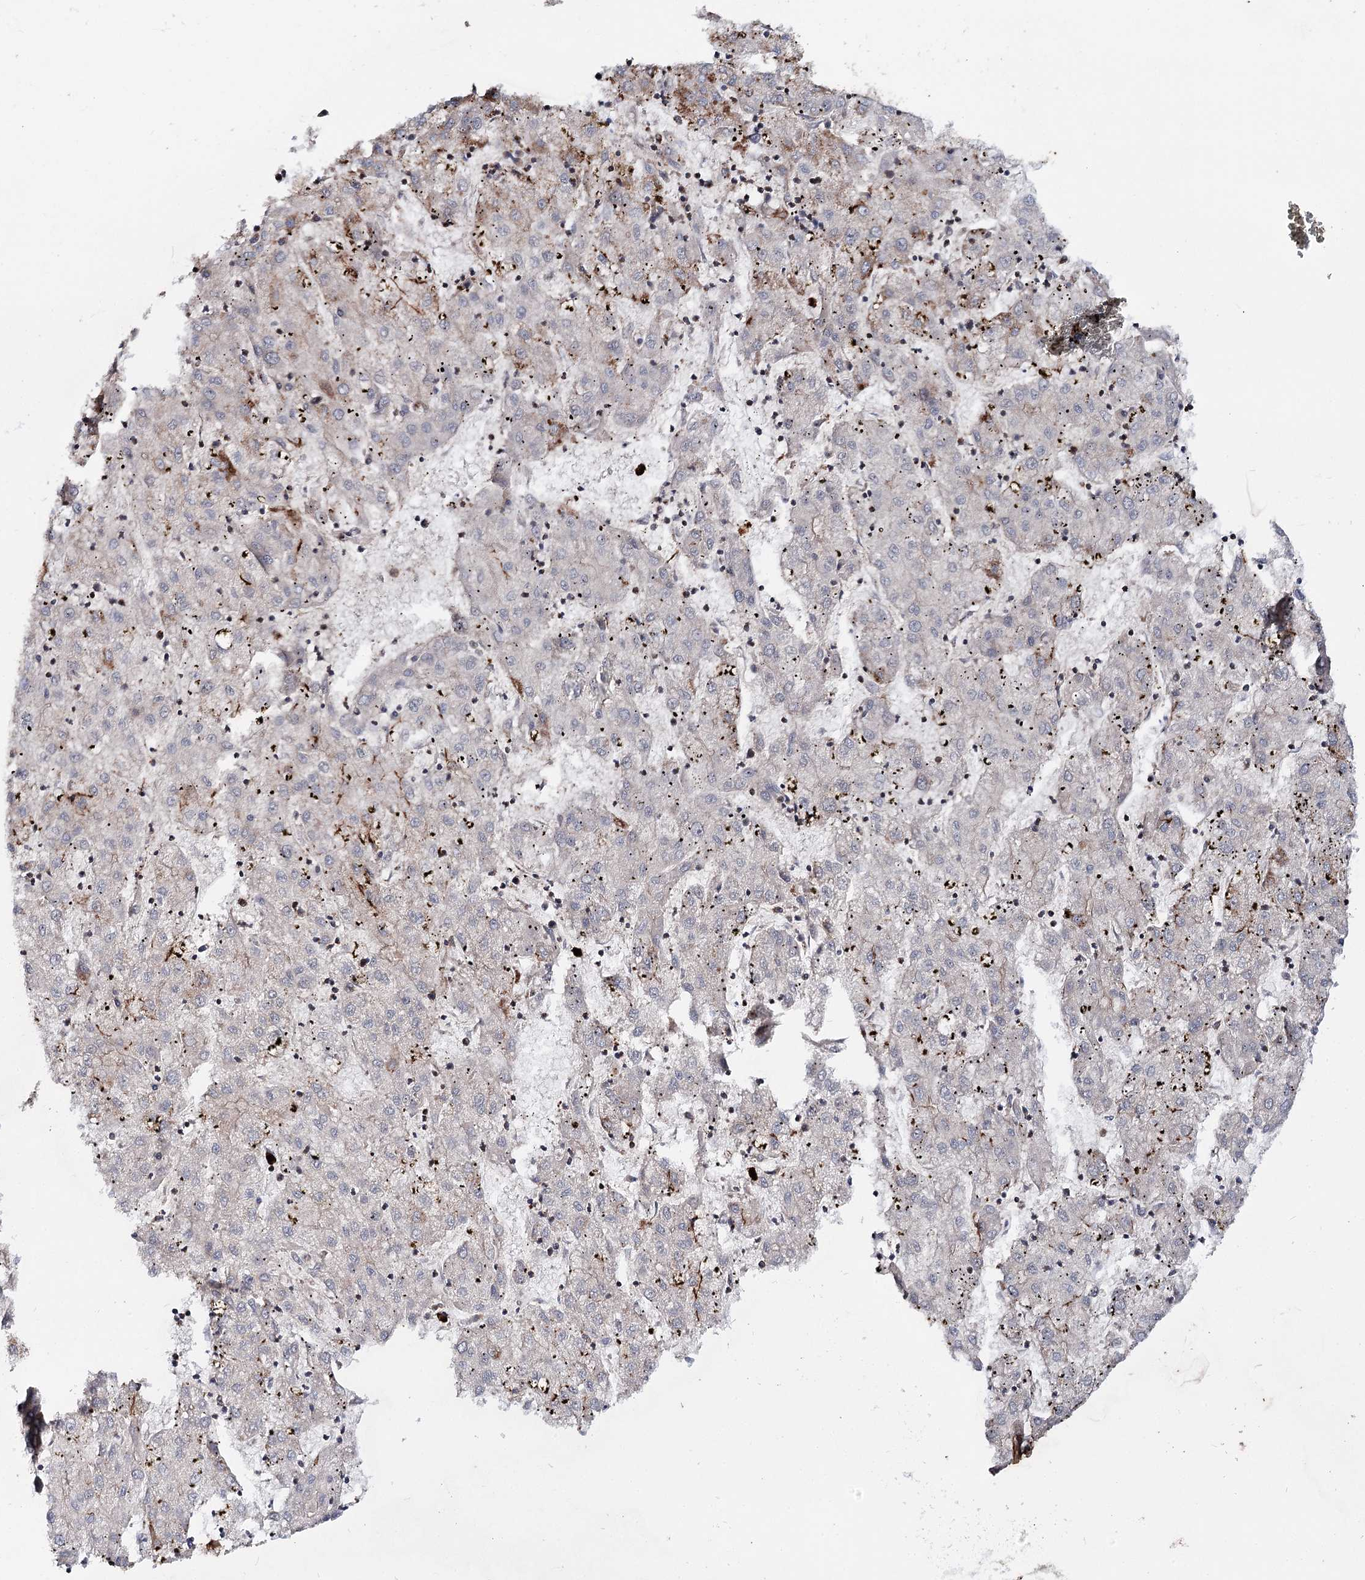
{"staining": {"intensity": "negative", "quantity": "none", "location": "none"}, "tissue": "liver cancer", "cell_type": "Tumor cells", "image_type": "cancer", "snomed": [{"axis": "morphology", "description": "Carcinoma, Hepatocellular, NOS"}, {"axis": "topography", "description": "Liver"}], "caption": "This histopathology image is of liver hepatocellular carcinoma stained with immunohistochemistry (IHC) to label a protein in brown with the nuclei are counter-stained blue. There is no expression in tumor cells. (DAB (3,3'-diaminobenzidine) IHC visualized using brightfield microscopy, high magnification).", "gene": "FGFR1OP2", "patient": {"sex": "male", "age": 72}}